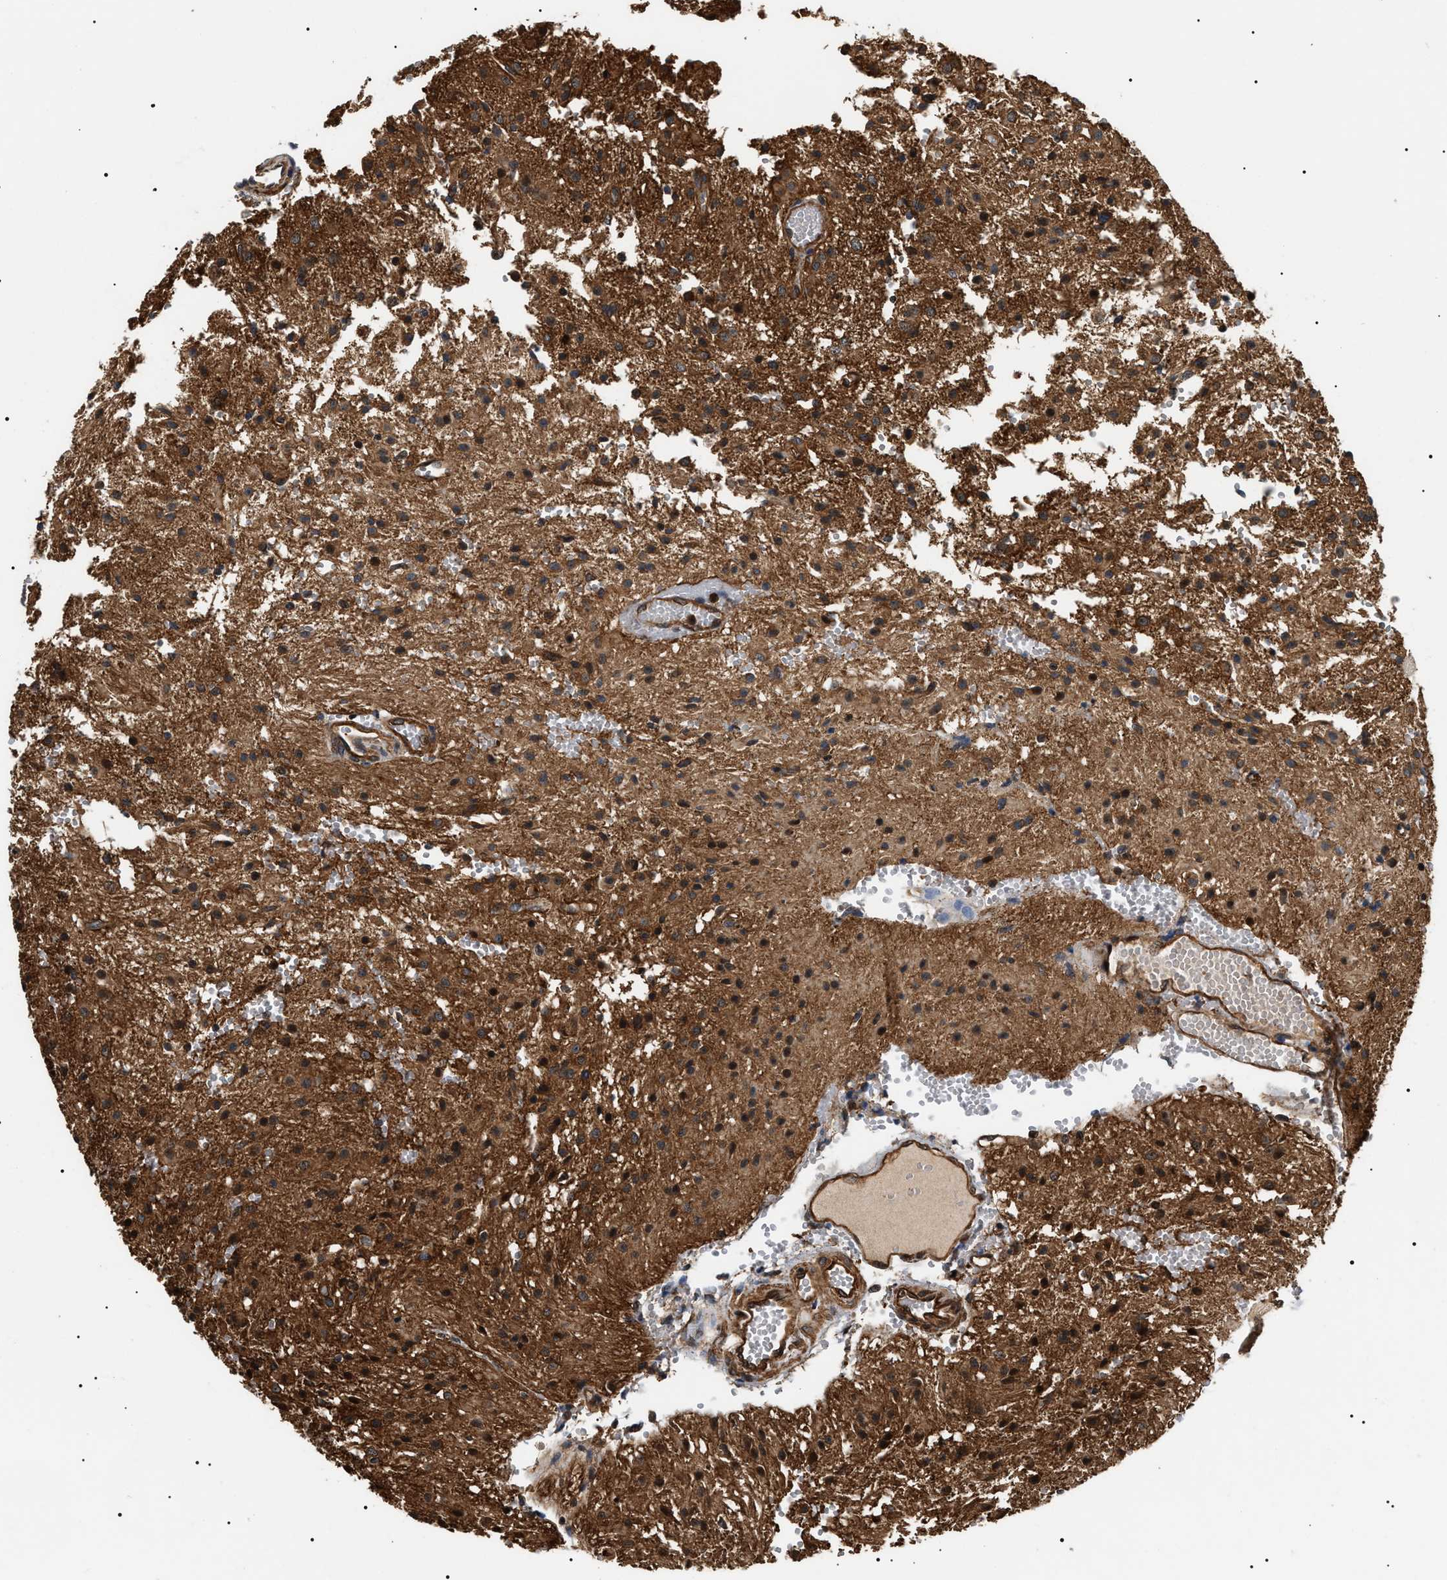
{"staining": {"intensity": "moderate", "quantity": ">75%", "location": "cytoplasmic/membranous"}, "tissue": "glioma", "cell_type": "Tumor cells", "image_type": "cancer", "snomed": [{"axis": "morphology", "description": "Glioma, malignant, High grade"}, {"axis": "topography", "description": "Brain"}], "caption": "Moderate cytoplasmic/membranous staining is seen in approximately >75% of tumor cells in glioma. (Stains: DAB in brown, nuclei in blue, Microscopy: brightfield microscopy at high magnification).", "gene": "SH3GLB2", "patient": {"sex": "female", "age": 59}}